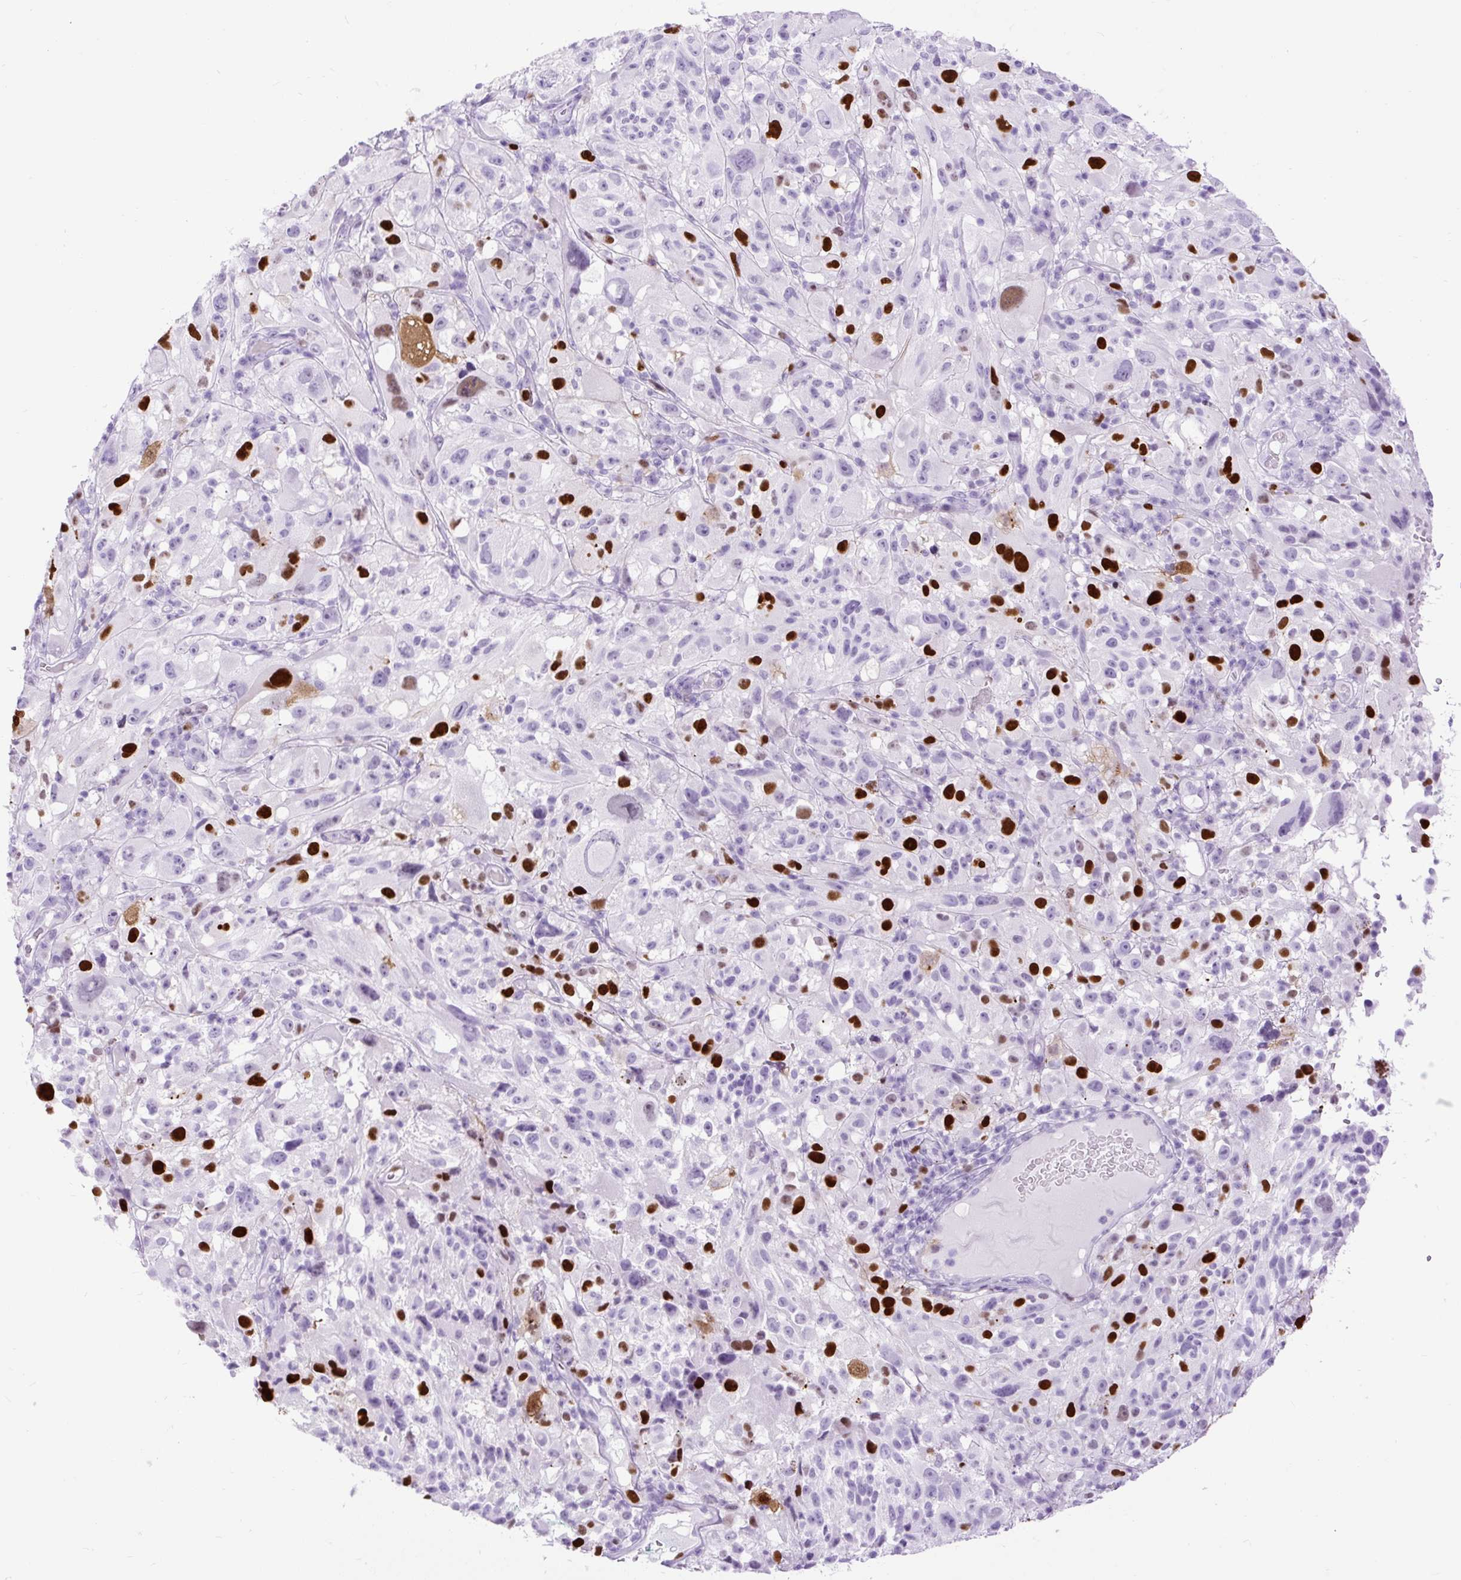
{"staining": {"intensity": "strong", "quantity": "<25%", "location": "nuclear"}, "tissue": "melanoma", "cell_type": "Tumor cells", "image_type": "cancer", "snomed": [{"axis": "morphology", "description": "Malignant melanoma, NOS"}, {"axis": "topography", "description": "Skin"}], "caption": "Immunohistochemistry photomicrograph of neoplastic tissue: human malignant melanoma stained using immunohistochemistry reveals medium levels of strong protein expression localized specifically in the nuclear of tumor cells, appearing as a nuclear brown color.", "gene": "RACGAP1", "patient": {"sex": "female", "age": 71}}